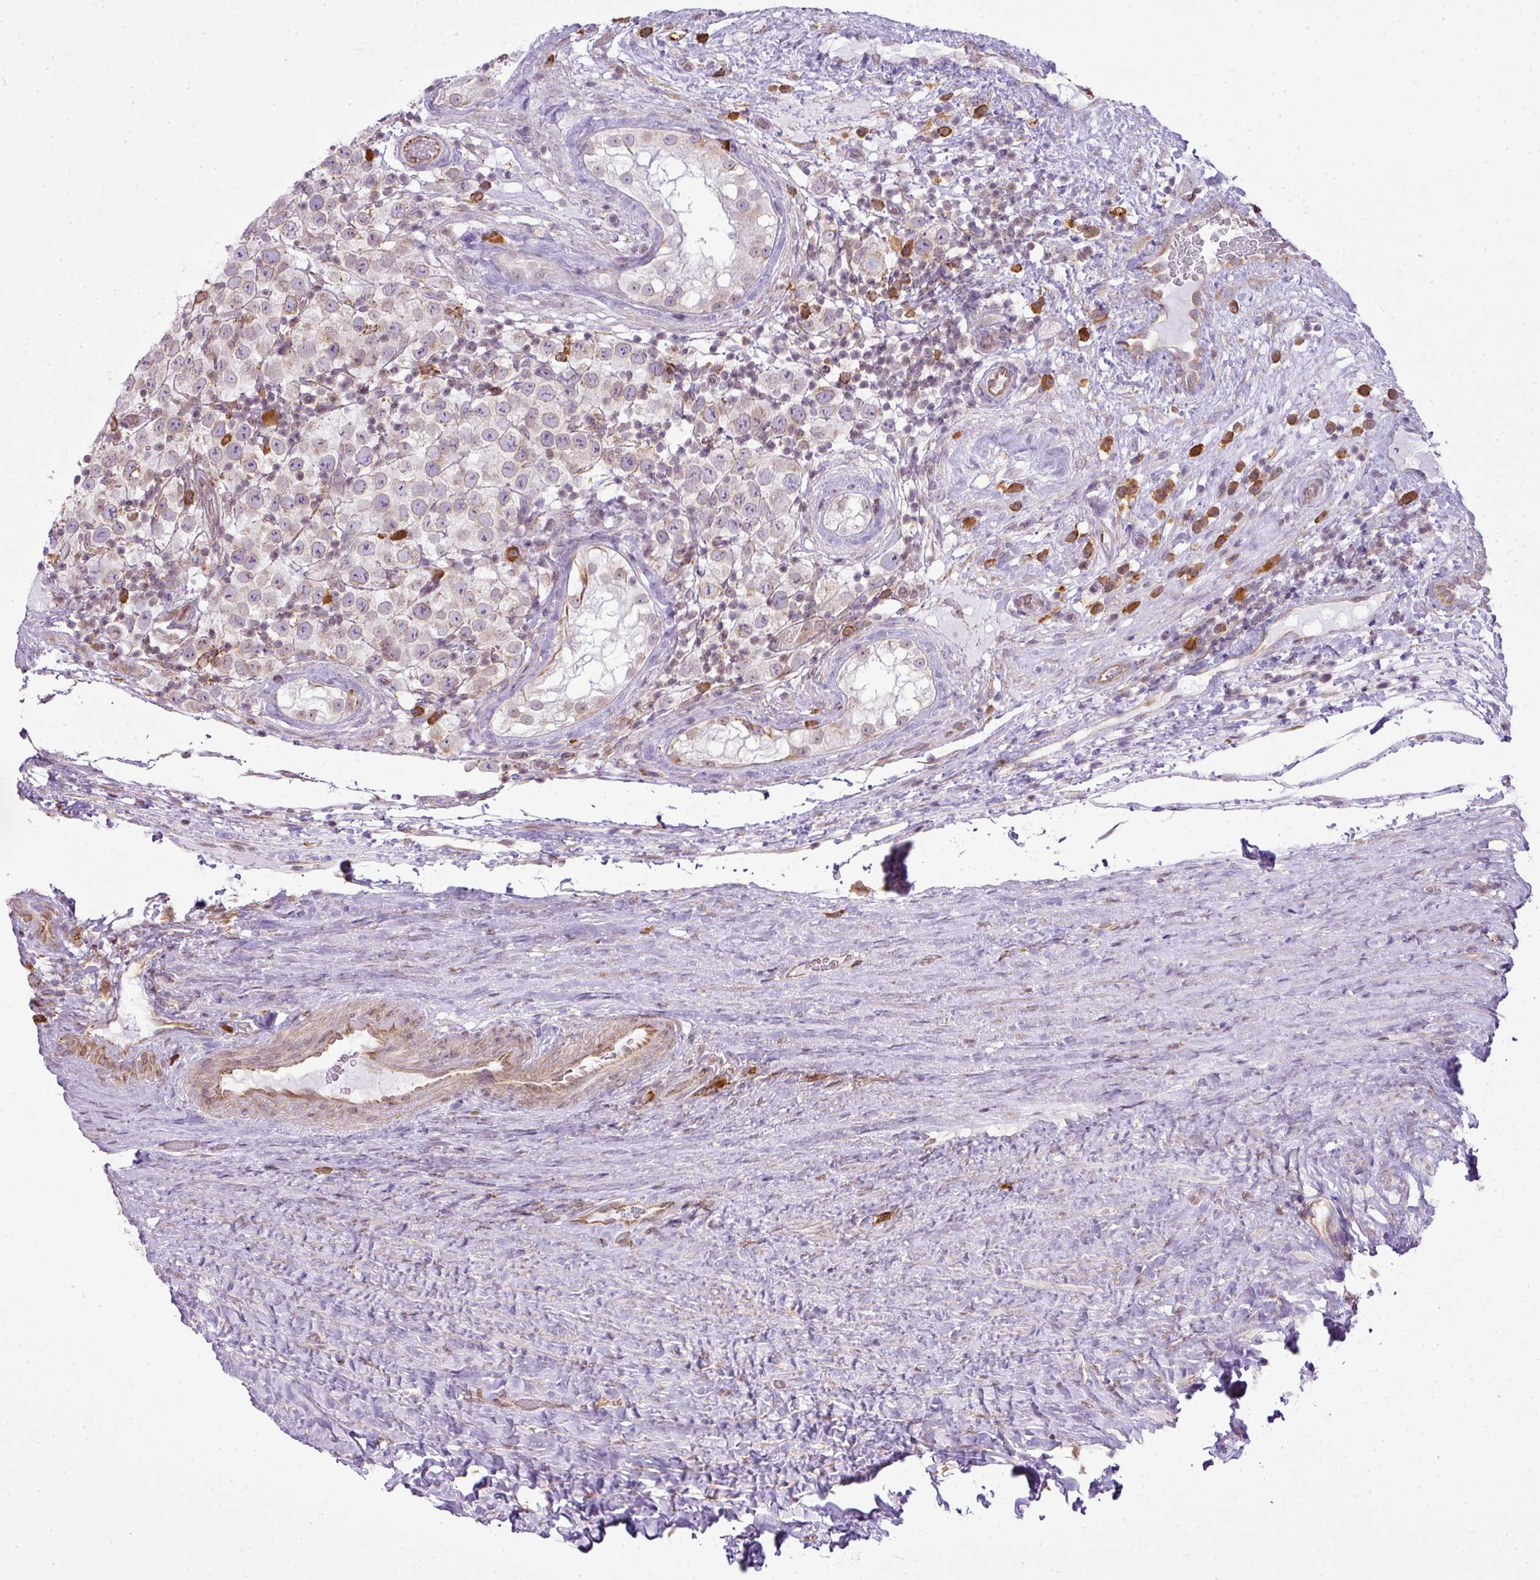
{"staining": {"intensity": "moderate", "quantity": "25%-75%", "location": "cytoplasmic/membranous"}, "tissue": "testis cancer", "cell_type": "Tumor cells", "image_type": "cancer", "snomed": [{"axis": "morphology", "description": "Seminoma, NOS"}, {"axis": "morphology", "description": "Carcinoma, Embryonal, NOS"}, {"axis": "topography", "description": "Testis"}], "caption": "Protein expression analysis of human testis cancer (embryonal carcinoma) reveals moderate cytoplasmic/membranous expression in approximately 25%-75% of tumor cells.", "gene": "COX18", "patient": {"sex": "male", "age": 41}}